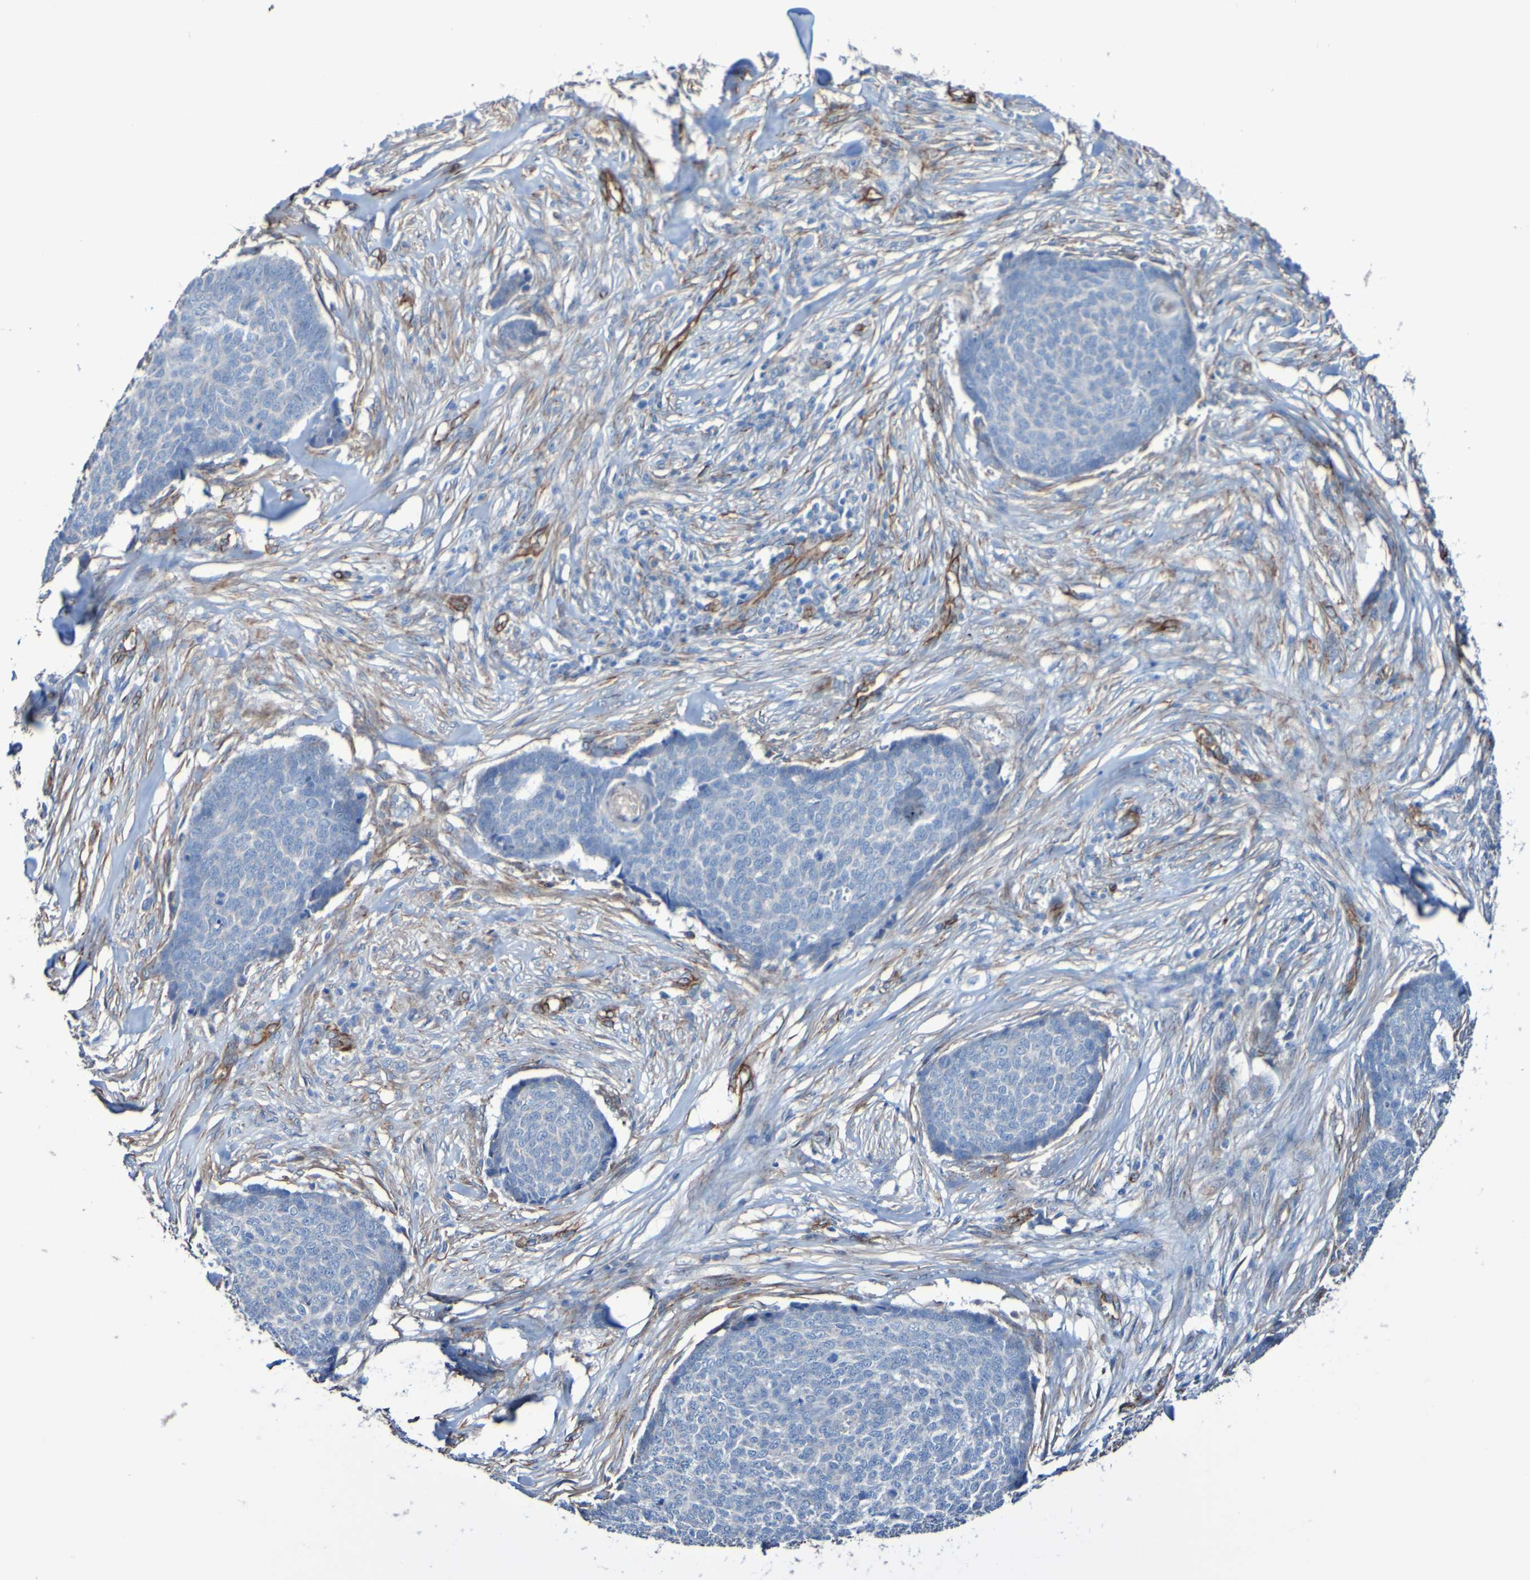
{"staining": {"intensity": "negative", "quantity": "none", "location": "none"}, "tissue": "skin cancer", "cell_type": "Tumor cells", "image_type": "cancer", "snomed": [{"axis": "morphology", "description": "Basal cell carcinoma"}, {"axis": "topography", "description": "Skin"}], "caption": "Skin cancer (basal cell carcinoma) stained for a protein using IHC reveals no expression tumor cells.", "gene": "ELMOD3", "patient": {"sex": "male", "age": 84}}